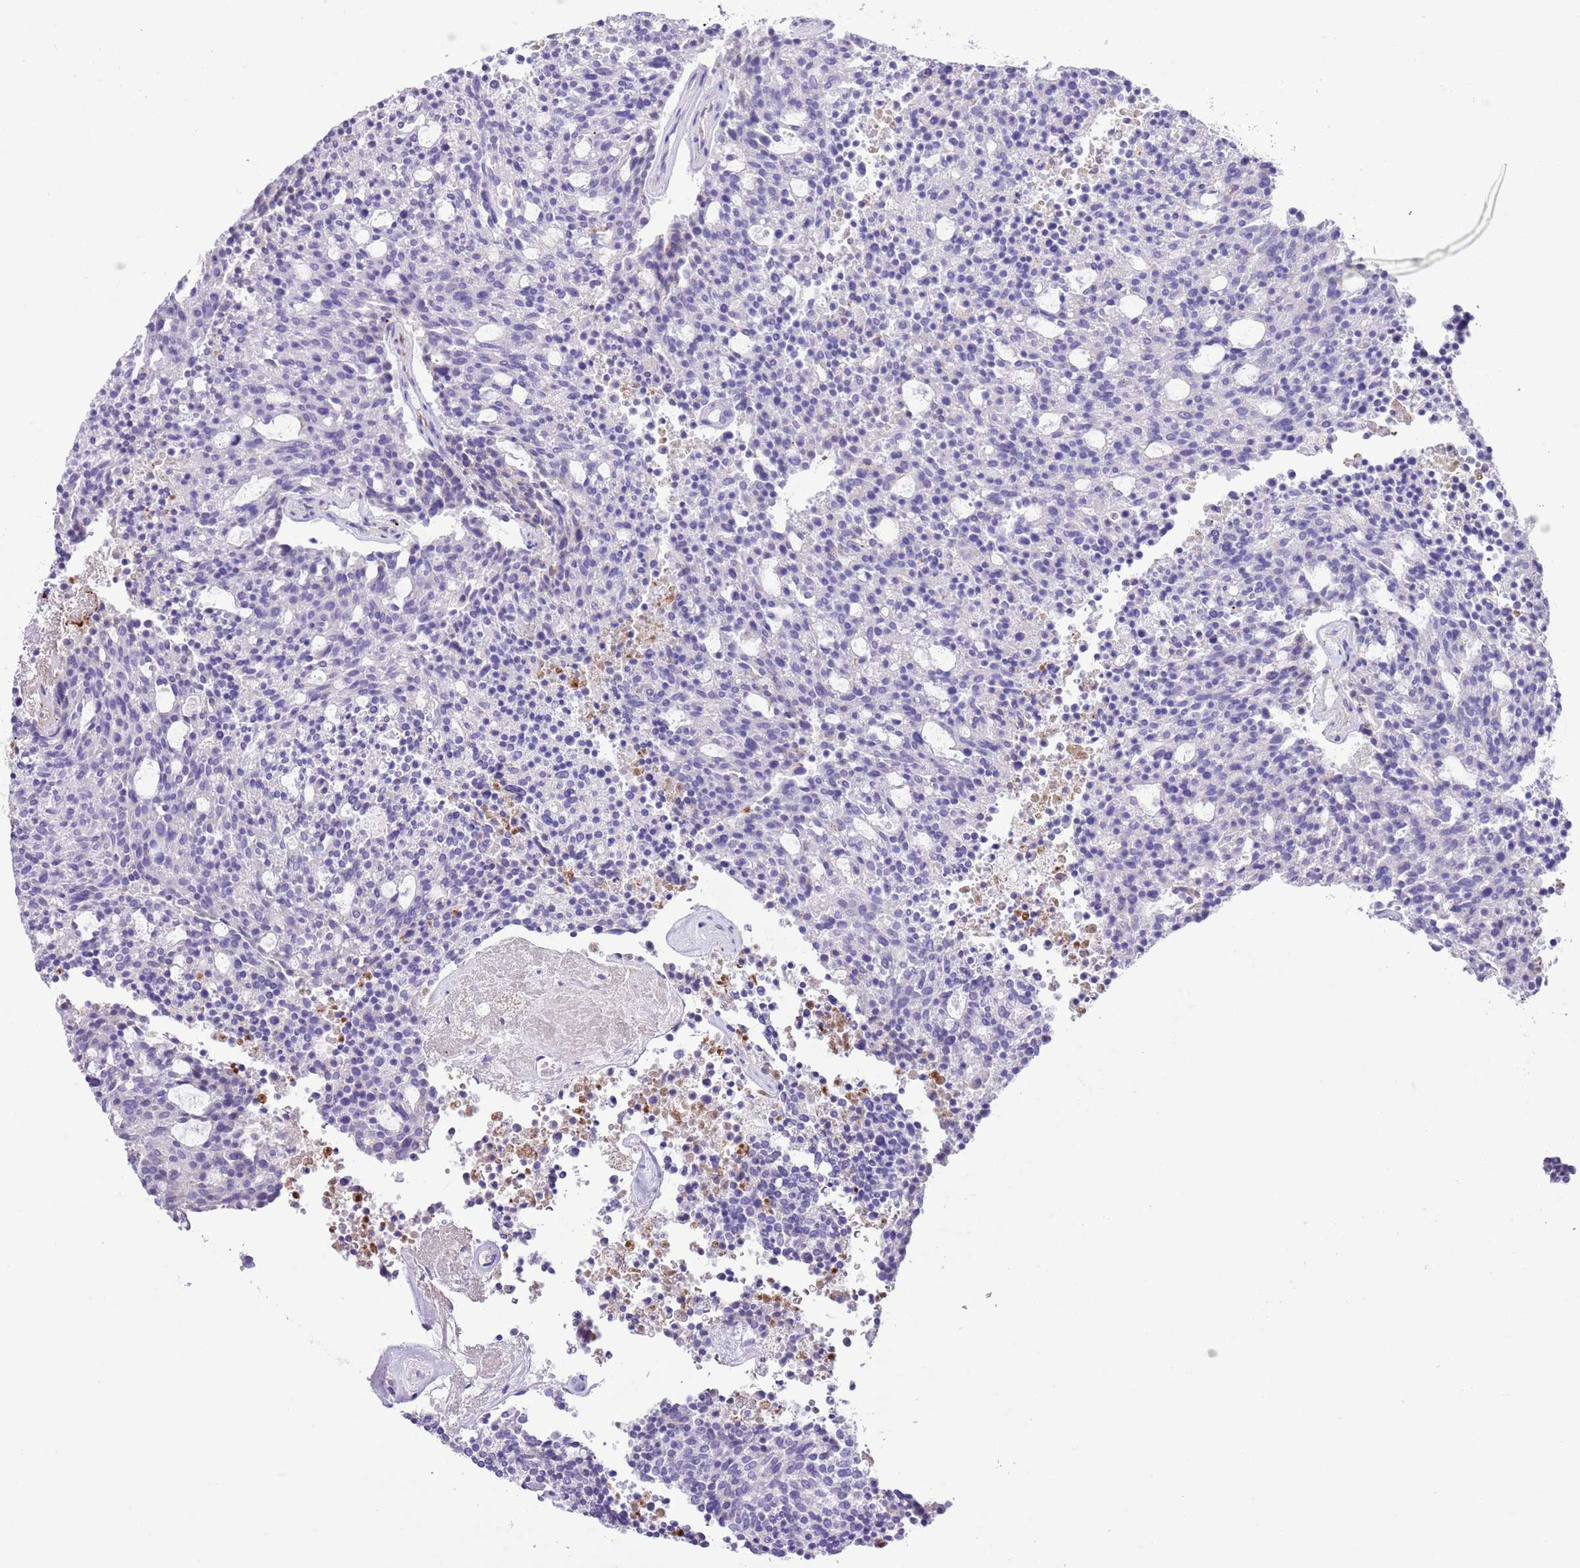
{"staining": {"intensity": "negative", "quantity": "none", "location": "none"}, "tissue": "carcinoid", "cell_type": "Tumor cells", "image_type": "cancer", "snomed": [{"axis": "morphology", "description": "Carcinoid, malignant, NOS"}, {"axis": "topography", "description": "Pancreas"}], "caption": "Immunohistochemical staining of carcinoid (malignant) reveals no significant positivity in tumor cells.", "gene": "CLEC2A", "patient": {"sex": "female", "age": 54}}